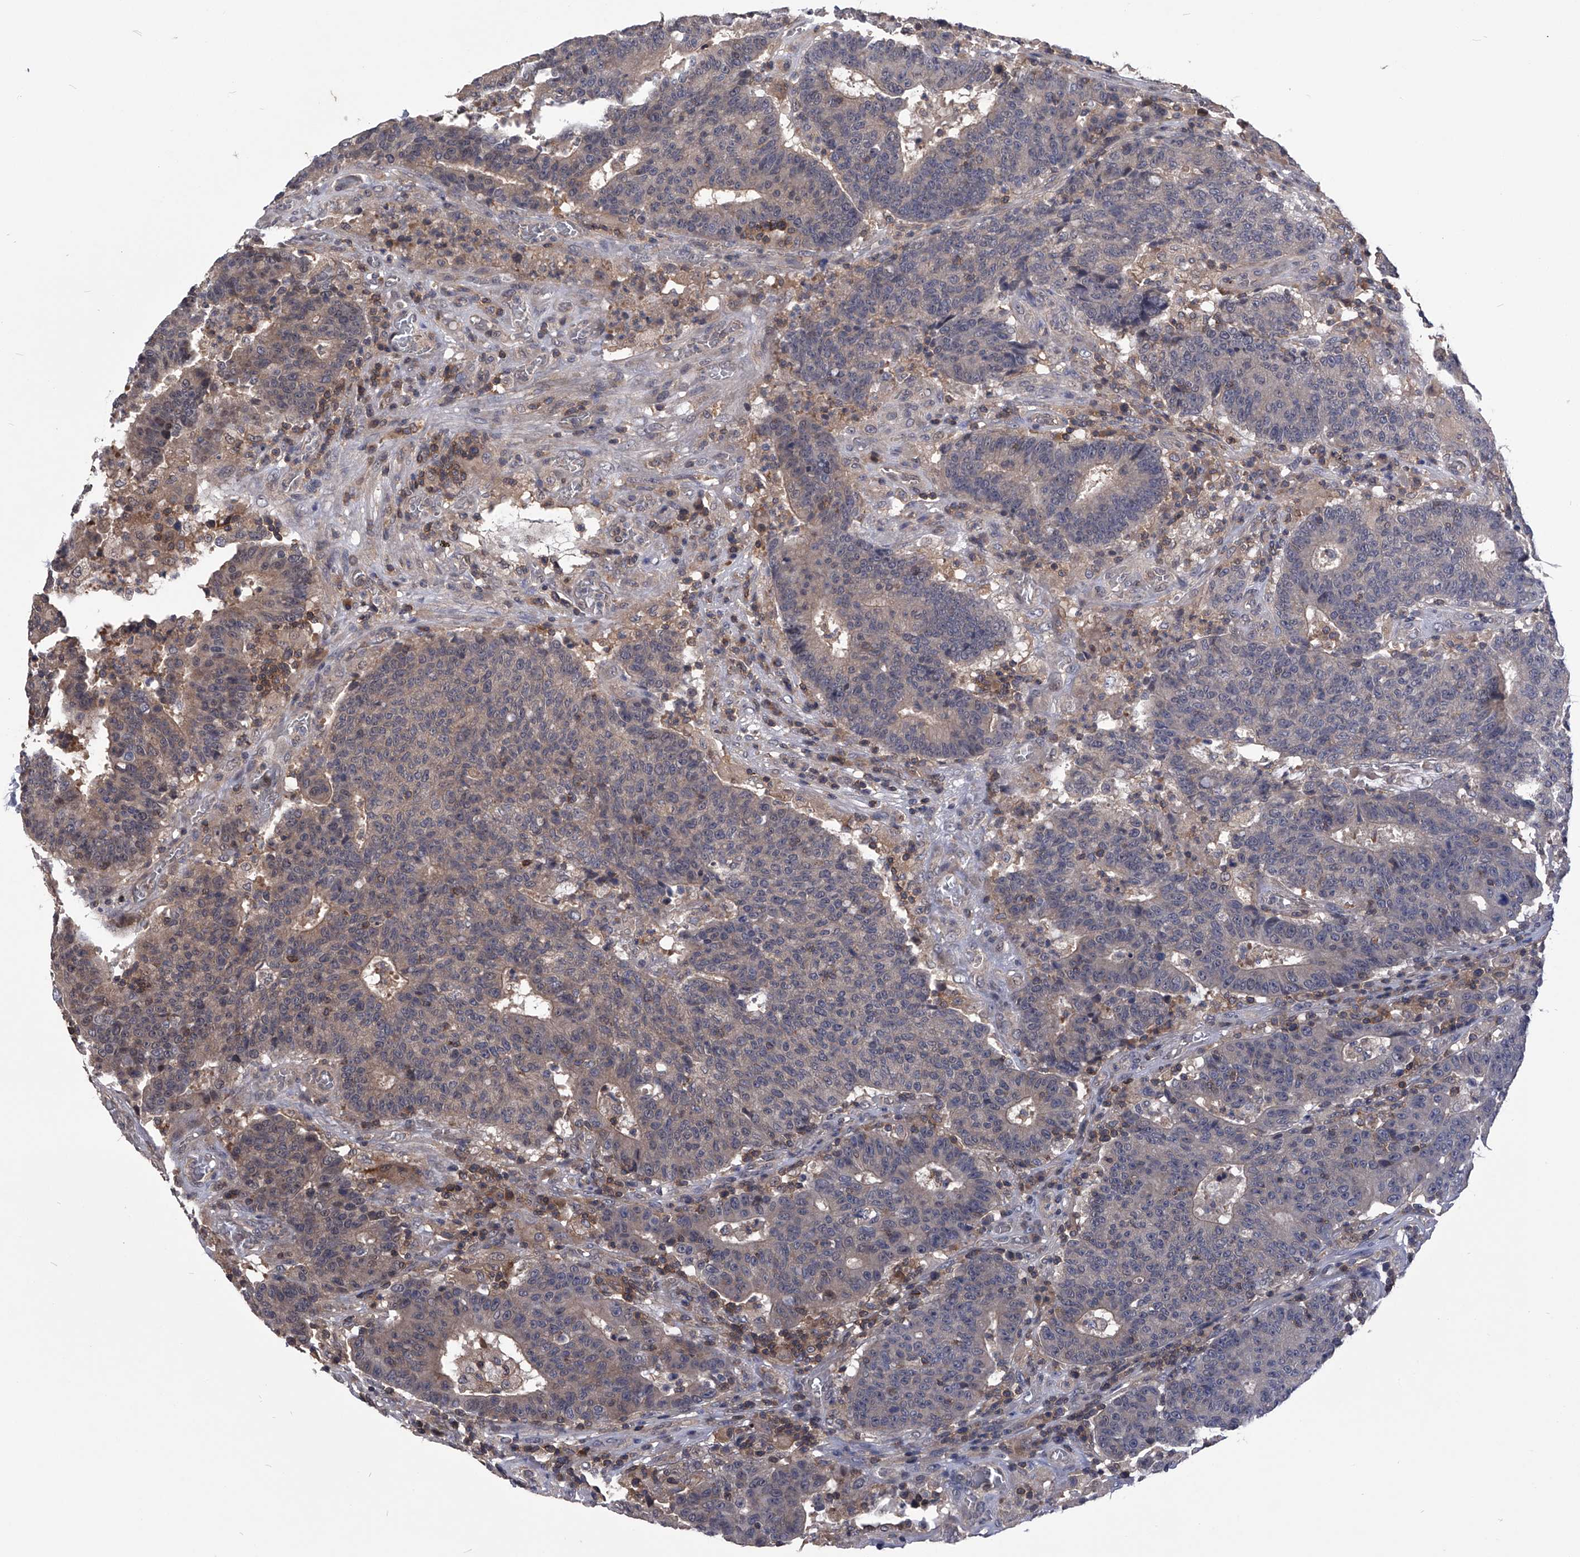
{"staining": {"intensity": "weak", "quantity": "<25%", "location": "cytoplasmic/membranous"}, "tissue": "colorectal cancer", "cell_type": "Tumor cells", "image_type": "cancer", "snomed": [{"axis": "morphology", "description": "Adenocarcinoma, NOS"}, {"axis": "topography", "description": "Colon"}], "caption": "IHC of adenocarcinoma (colorectal) exhibits no expression in tumor cells. (Stains: DAB (3,3'-diaminobenzidine) IHC with hematoxylin counter stain, Microscopy: brightfield microscopy at high magnification).", "gene": "PAN3", "patient": {"sex": "female", "age": 75}}